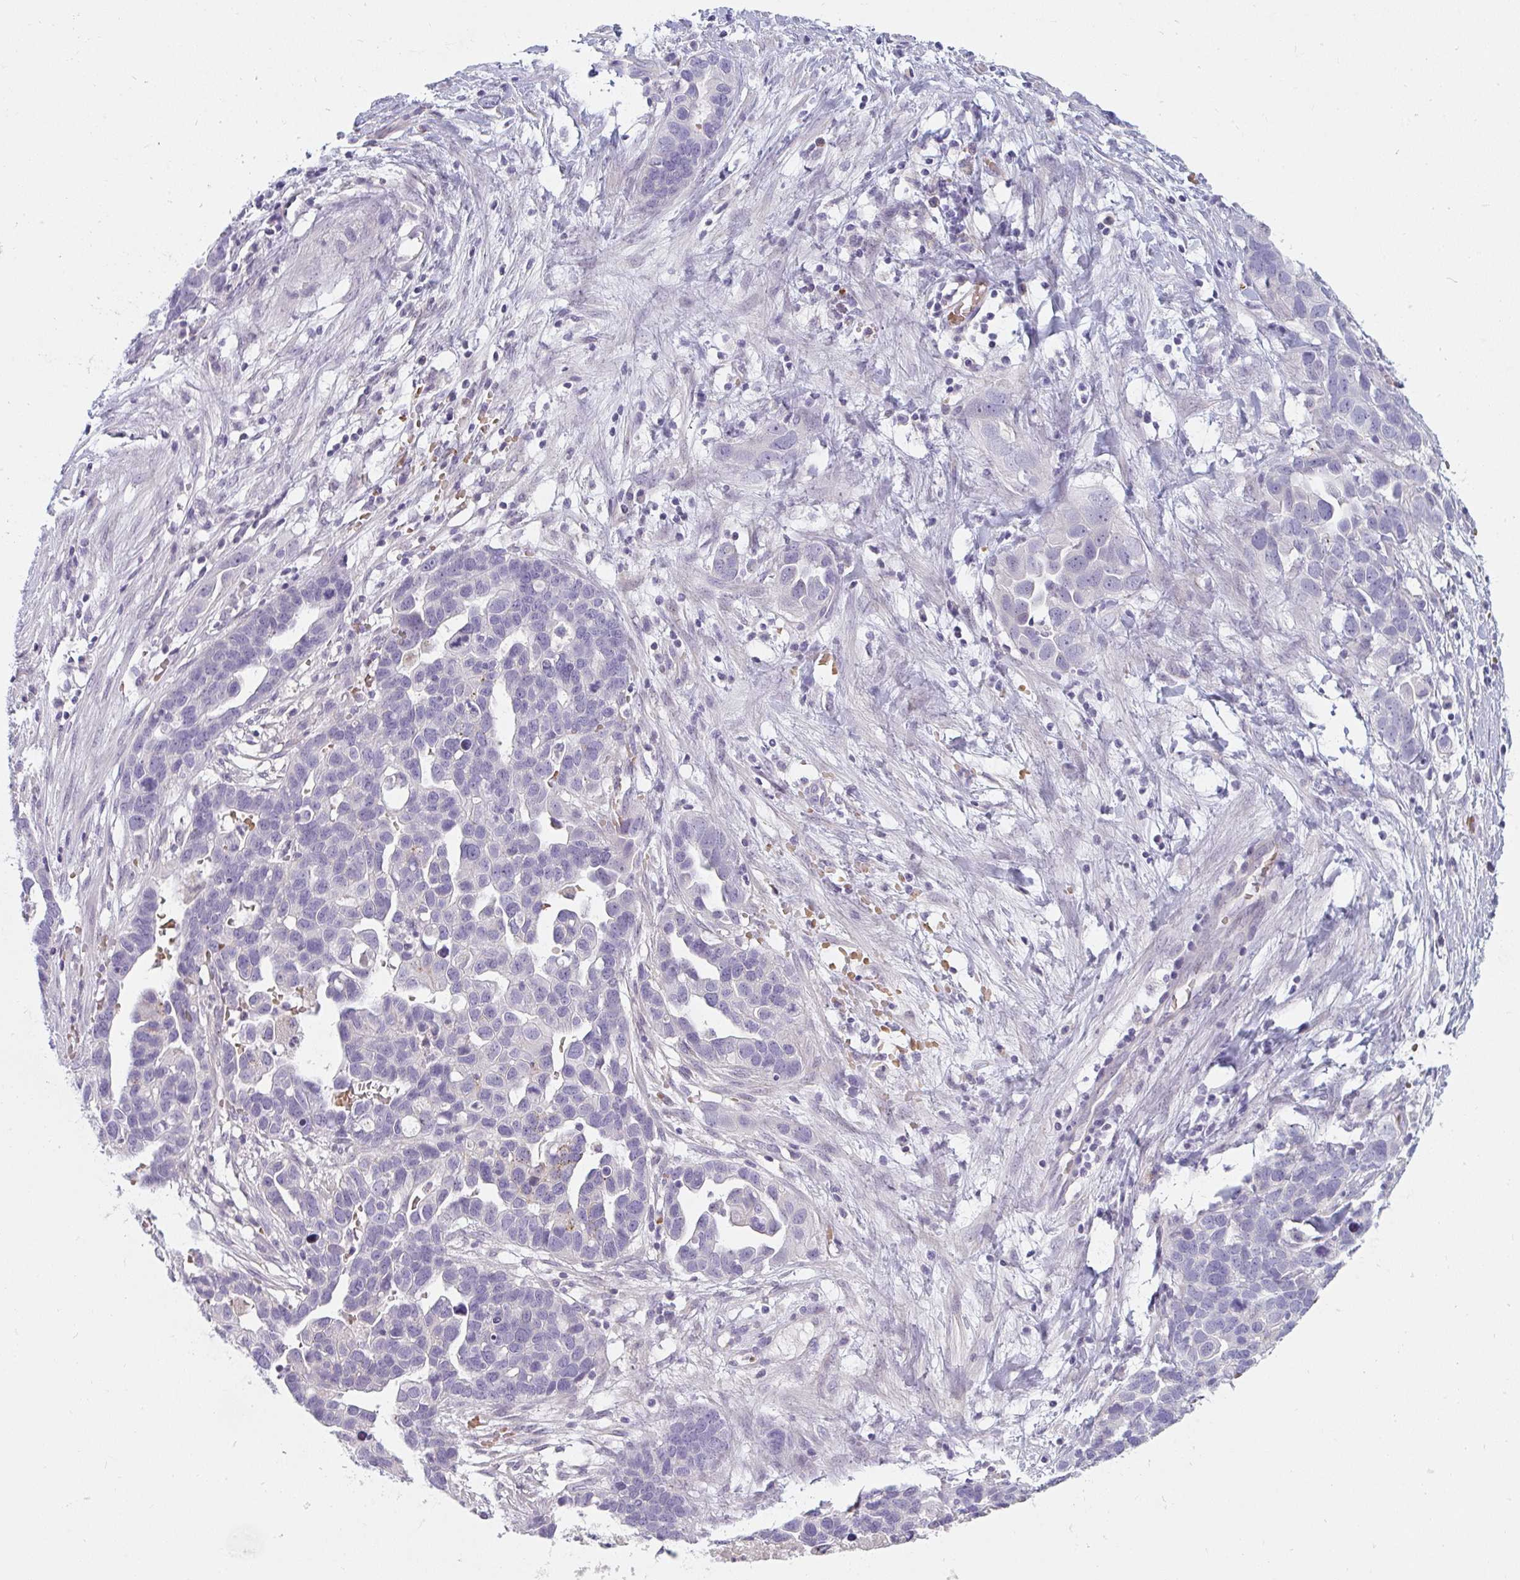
{"staining": {"intensity": "negative", "quantity": "none", "location": "none"}, "tissue": "ovarian cancer", "cell_type": "Tumor cells", "image_type": "cancer", "snomed": [{"axis": "morphology", "description": "Cystadenocarcinoma, serous, NOS"}, {"axis": "topography", "description": "Ovary"}], "caption": "High magnification brightfield microscopy of ovarian cancer stained with DAB (brown) and counterstained with hematoxylin (blue): tumor cells show no significant expression.", "gene": "SHB", "patient": {"sex": "female", "age": 54}}